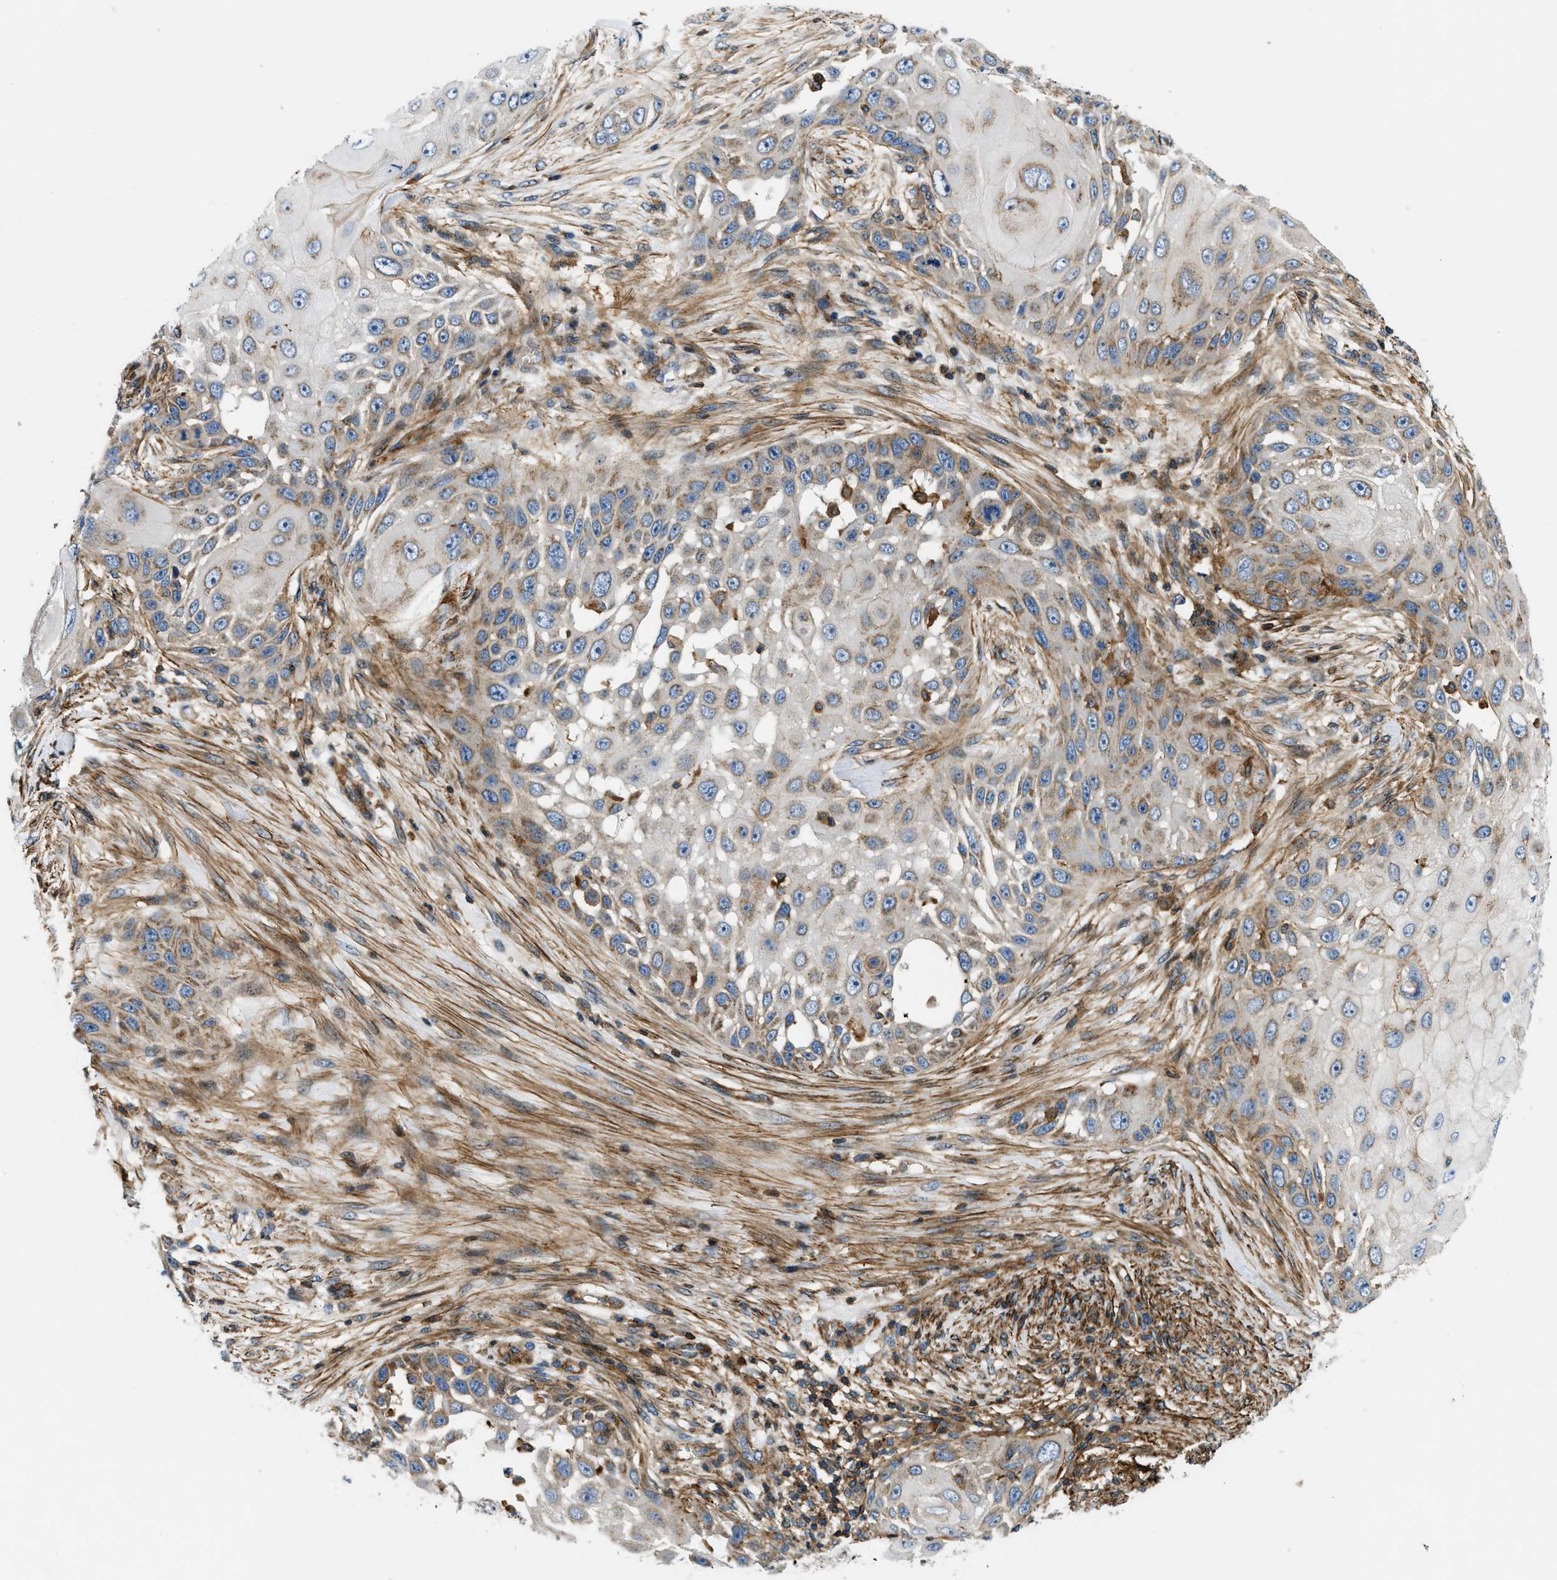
{"staining": {"intensity": "weak", "quantity": "25%-75%", "location": "cytoplasmic/membranous"}, "tissue": "skin cancer", "cell_type": "Tumor cells", "image_type": "cancer", "snomed": [{"axis": "morphology", "description": "Squamous cell carcinoma, NOS"}, {"axis": "topography", "description": "Skin"}], "caption": "High-power microscopy captured an immunohistochemistry image of skin cancer (squamous cell carcinoma), revealing weak cytoplasmic/membranous staining in approximately 25%-75% of tumor cells.", "gene": "DHODH", "patient": {"sex": "female", "age": 44}}